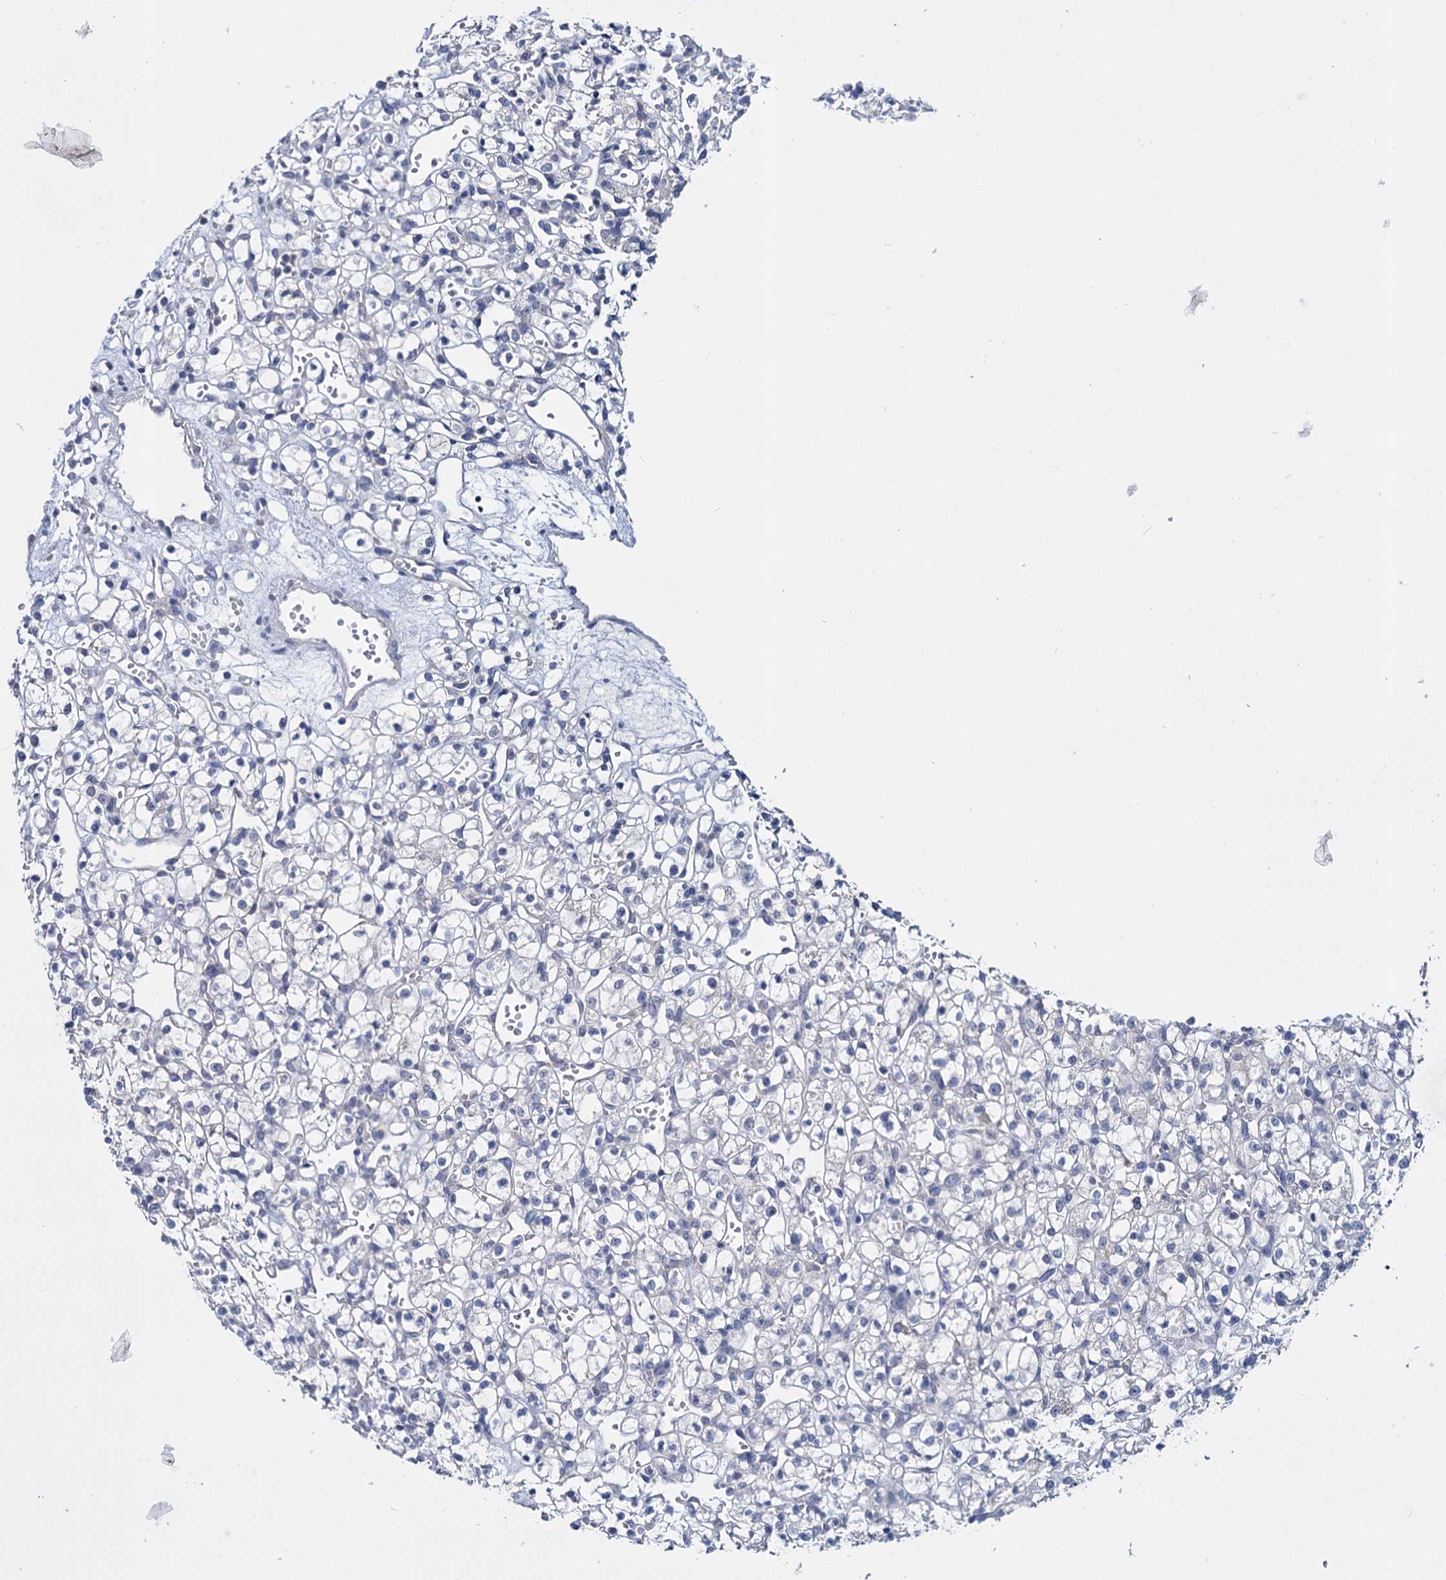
{"staining": {"intensity": "negative", "quantity": "none", "location": "none"}, "tissue": "renal cancer", "cell_type": "Tumor cells", "image_type": "cancer", "snomed": [{"axis": "morphology", "description": "Adenocarcinoma, NOS"}, {"axis": "topography", "description": "Kidney"}], "caption": "High power microscopy histopathology image of an immunohistochemistry image of renal cancer (adenocarcinoma), revealing no significant expression in tumor cells.", "gene": "GSTM2", "patient": {"sex": "female", "age": 59}}